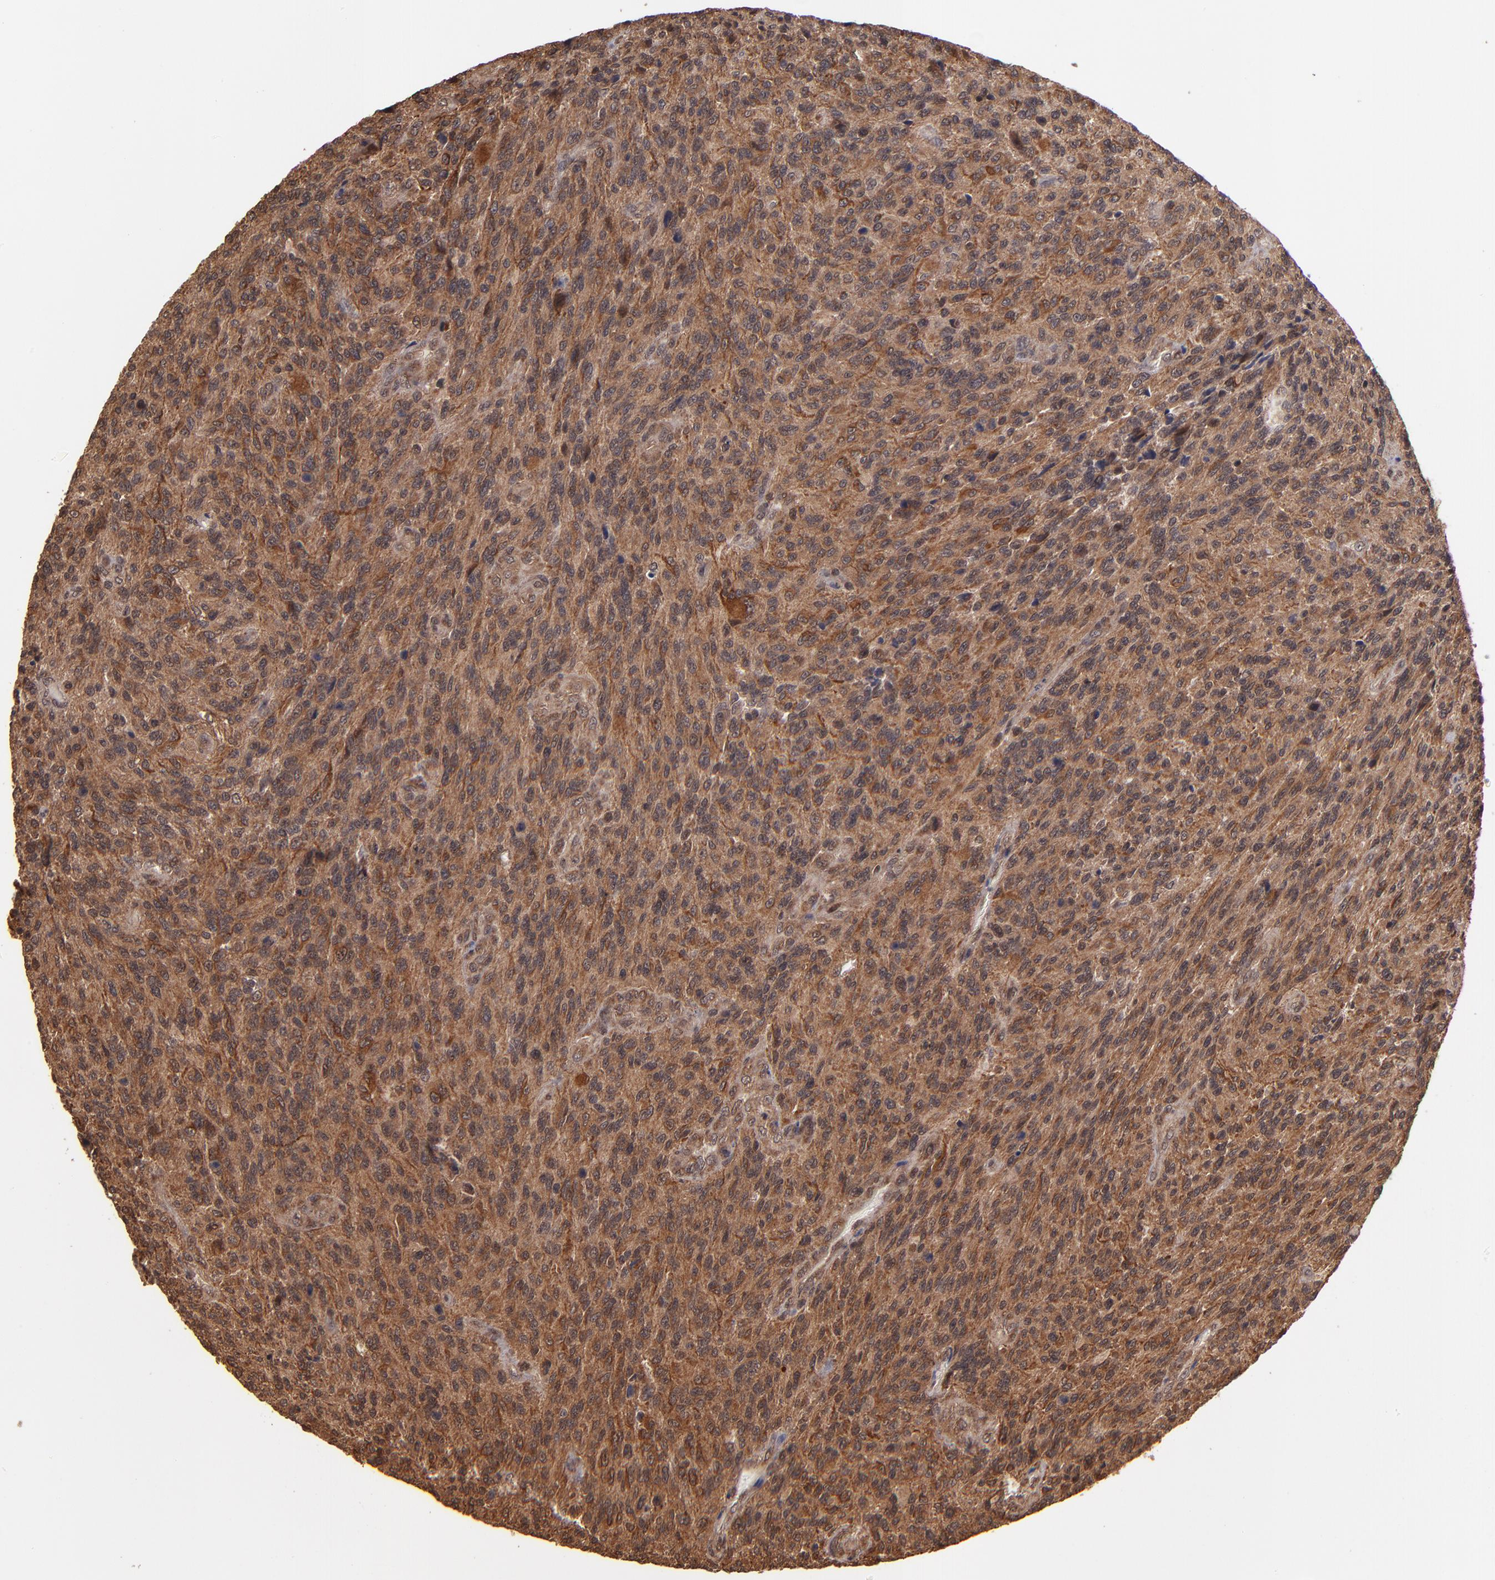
{"staining": {"intensity": "moderate", "quantity": ">75%", "location": "cytoplasmic/membranous"}, "tissue": "glioma", "cell_type": "Tumor cells", "image_type": "cancer", "snomed": [{"axis": "morphology", "description": "Normal tissue, NOS"}, {"axis": "morphology", "description": "Glioma, malignant, High grade"}, {"axis": "topography", "description": "Cerebral cortex"}], "caption": "A medium amount of moderate cytoplasmic/membranous positivity is seen in about >75% of tumor cells in glioma tissue.", "gene": "NFE2L2", "patient": {"sex": "male", "age": 56}}